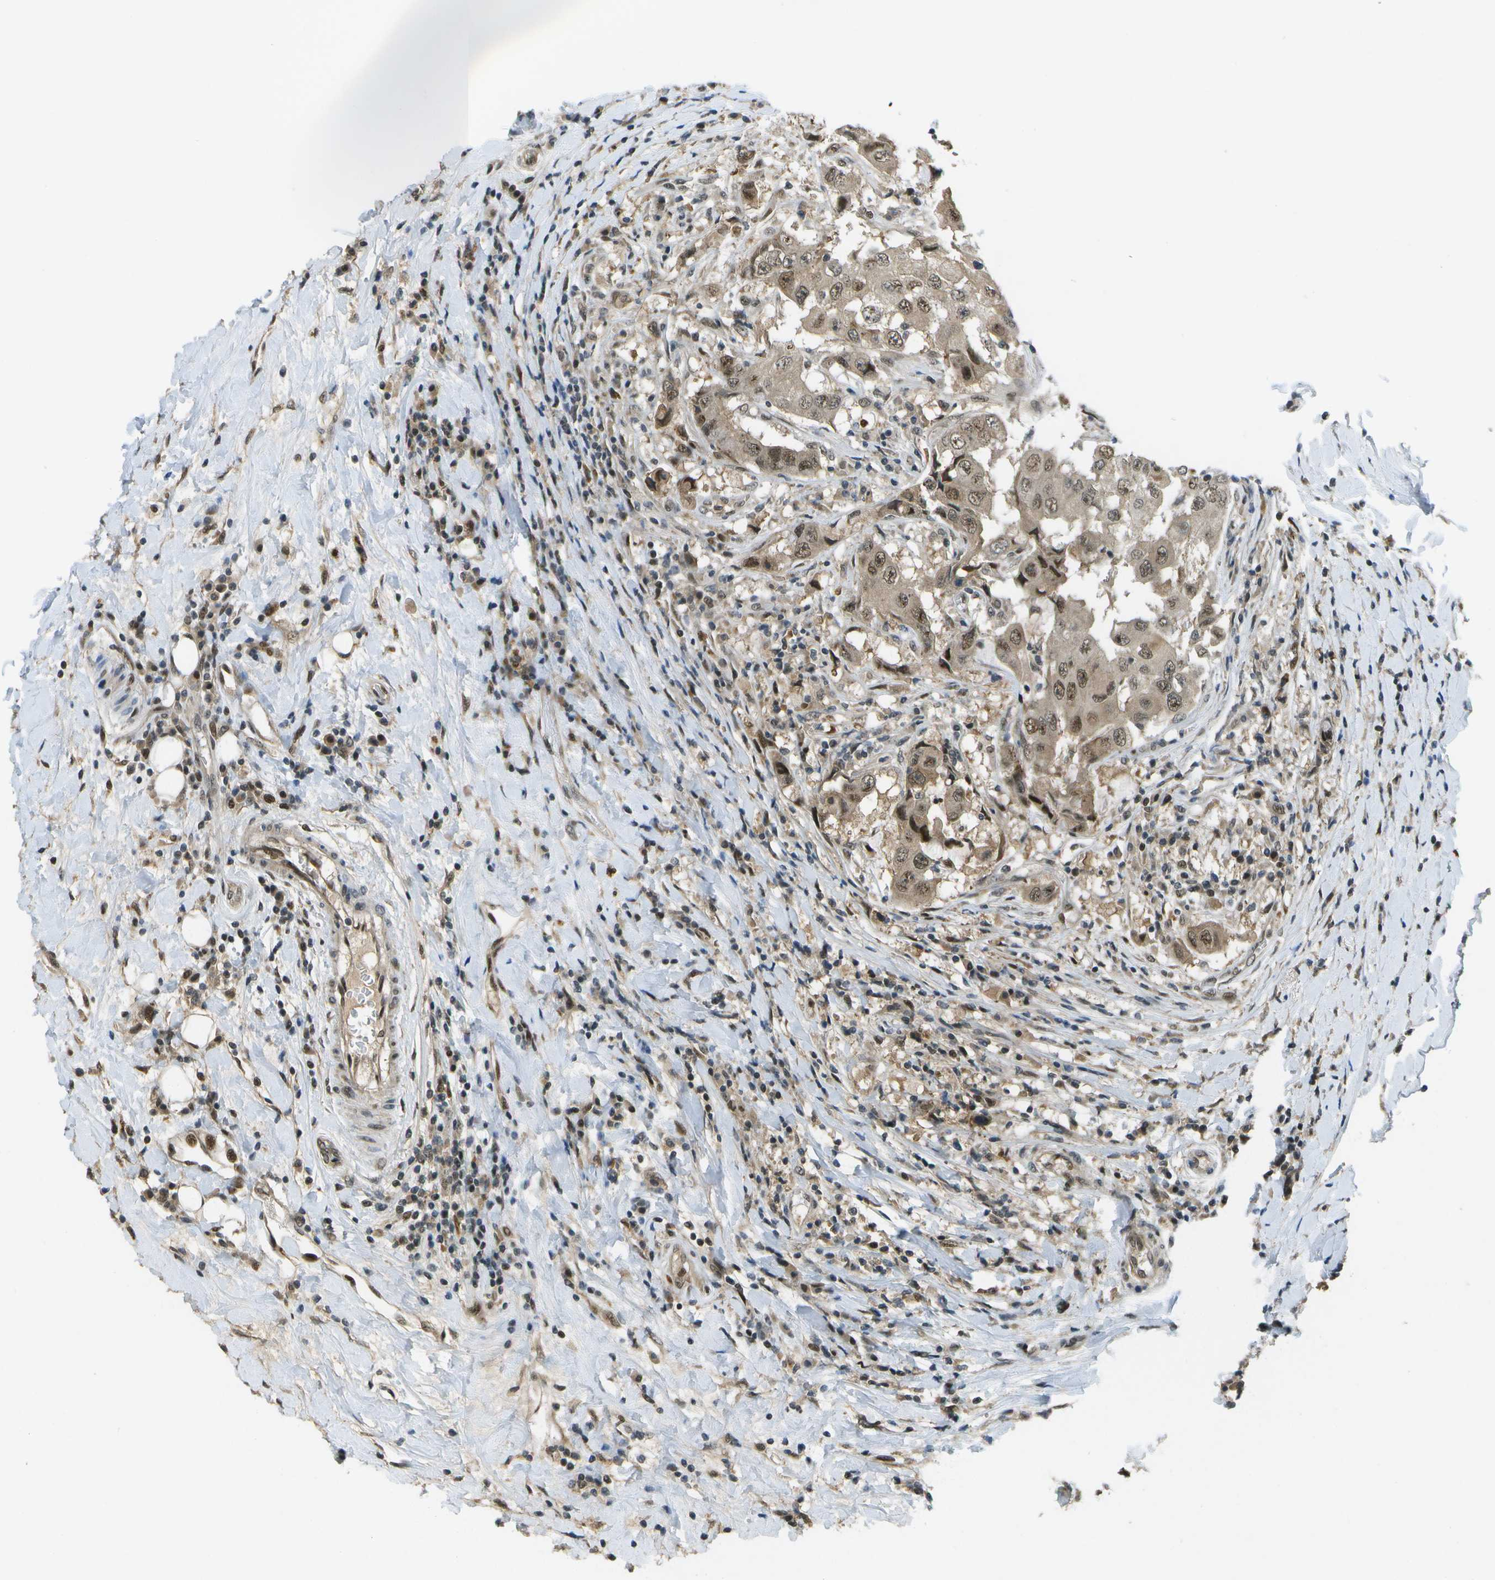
{"staining": {"intensity": "moderate", "quantity": ">75%", "location": "cytoplasmic/membranous,nuclear"}, "tissue": "breast cancer", "cell_type": "Tumor cells", "image_type": "cancer", "snomed": [{"axis": "morphology", "description": "Duct carcinoma"}, {"axis": "topography", "description": "Breast"}], "caption": "Human breast cancer (infiltrating ductal carcinoma) stained for a protein (brown) exhibits moderate cytoplasmic/membranous and nuclear positive positivity in approximately >75% of tumor cells.", "gene": "GANC", "patient": {"sex": "female", "age": 27}}